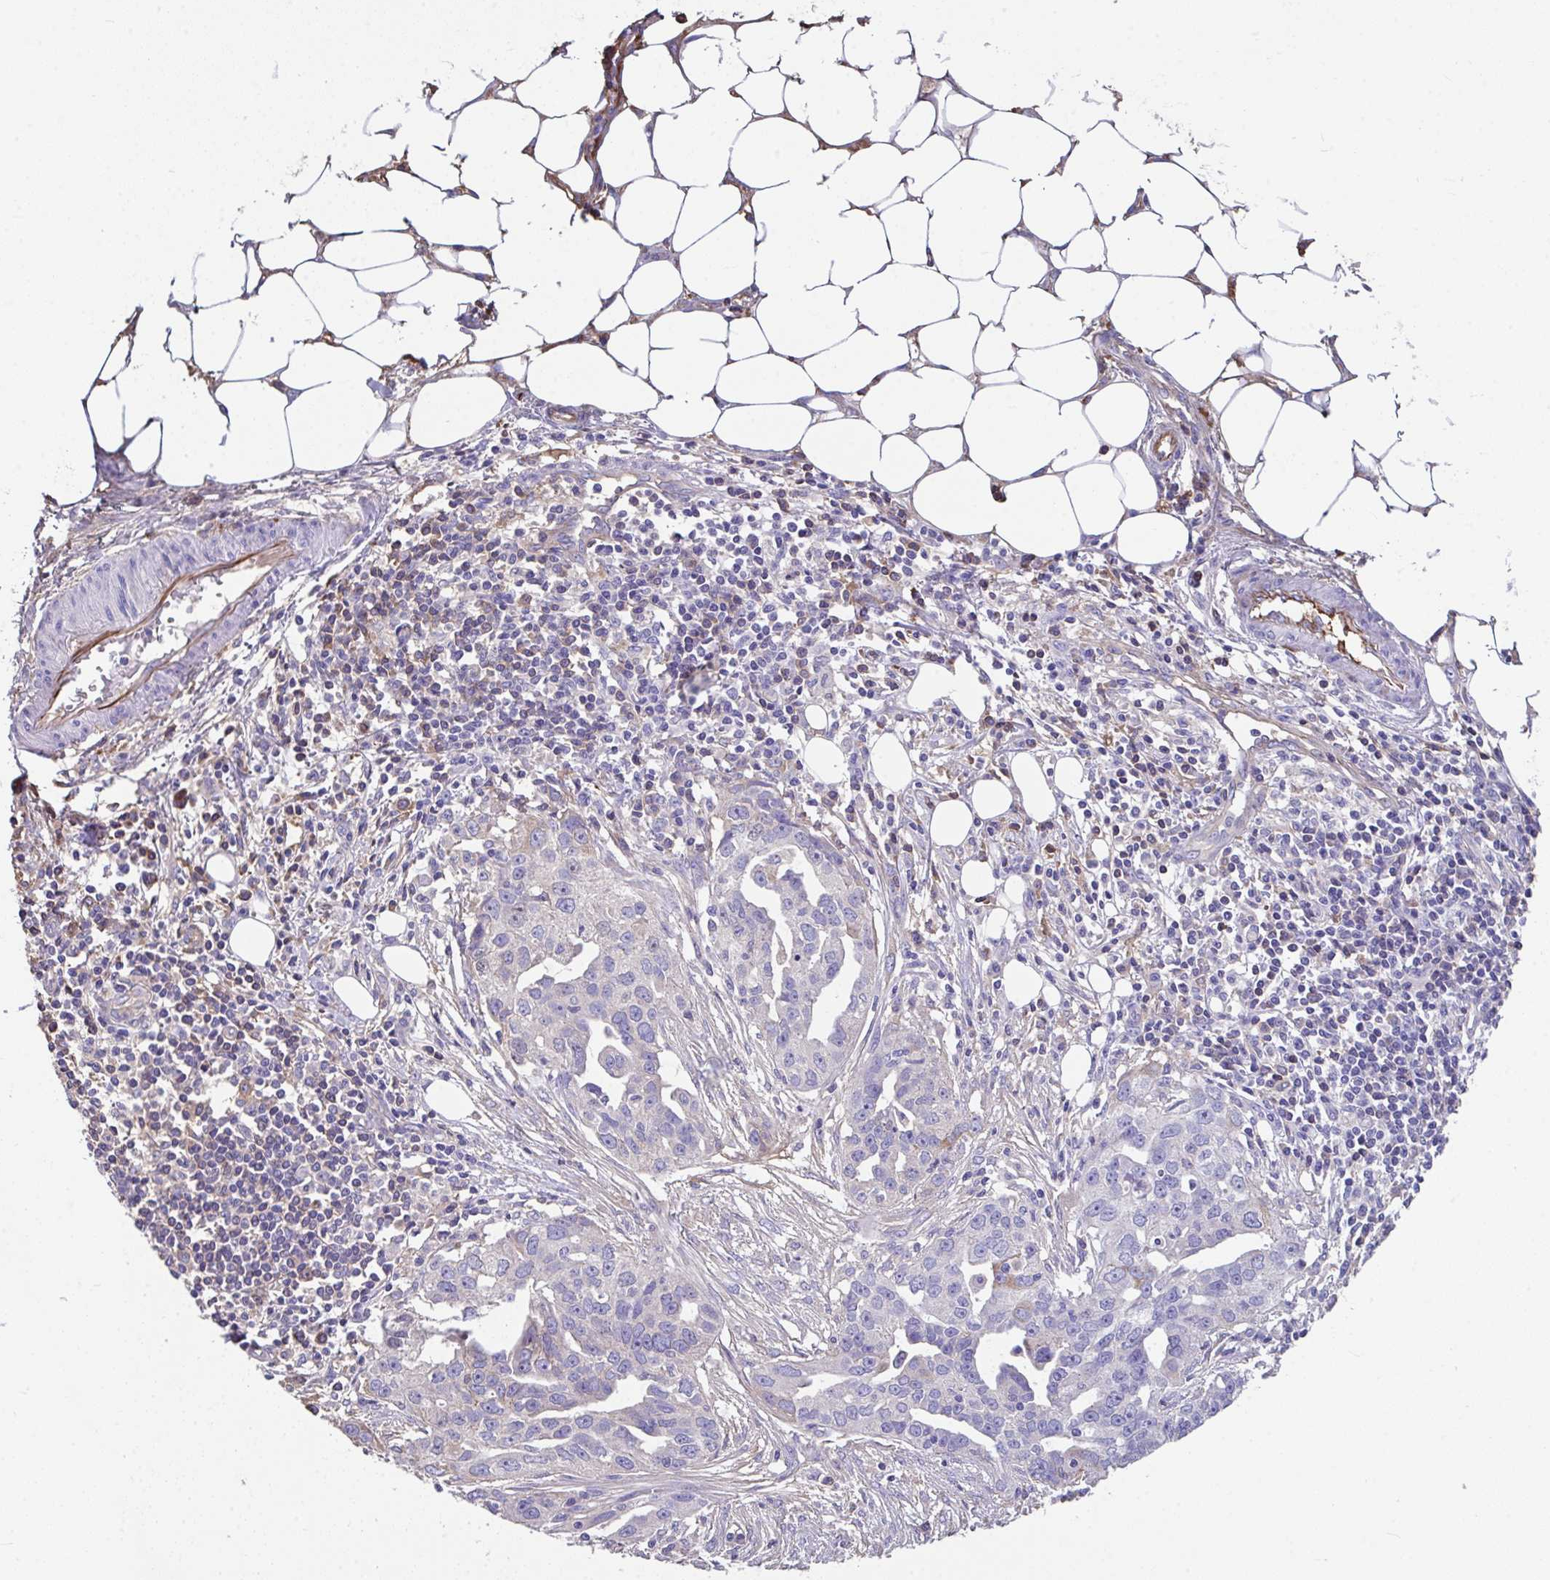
{"staining": {"intensity": "moderate", "quantity": "<25%", "location": "cytoplasmic/membranous"}, "tissue": "ovarian cancer", "cell_type": "Tumor cells", "image_type": "cancer", "snomed": [{"axis": "morphology", "description": "Carcinoma, endometroid"}, {"axis": "morphology", "description": "Cystadenocarcinoma, serous, NOS"}, {"axis": "topography", "description": "Ovary"}], "caption": "A micrograph showing moderate cytoplasmic/membranous staining in about <25% of tumor cells in ovarian cancer, as visualized by brown immunohistochemical staining.", "gene": "ZNF813", "patient": {"sex": "female", "age": 45}}